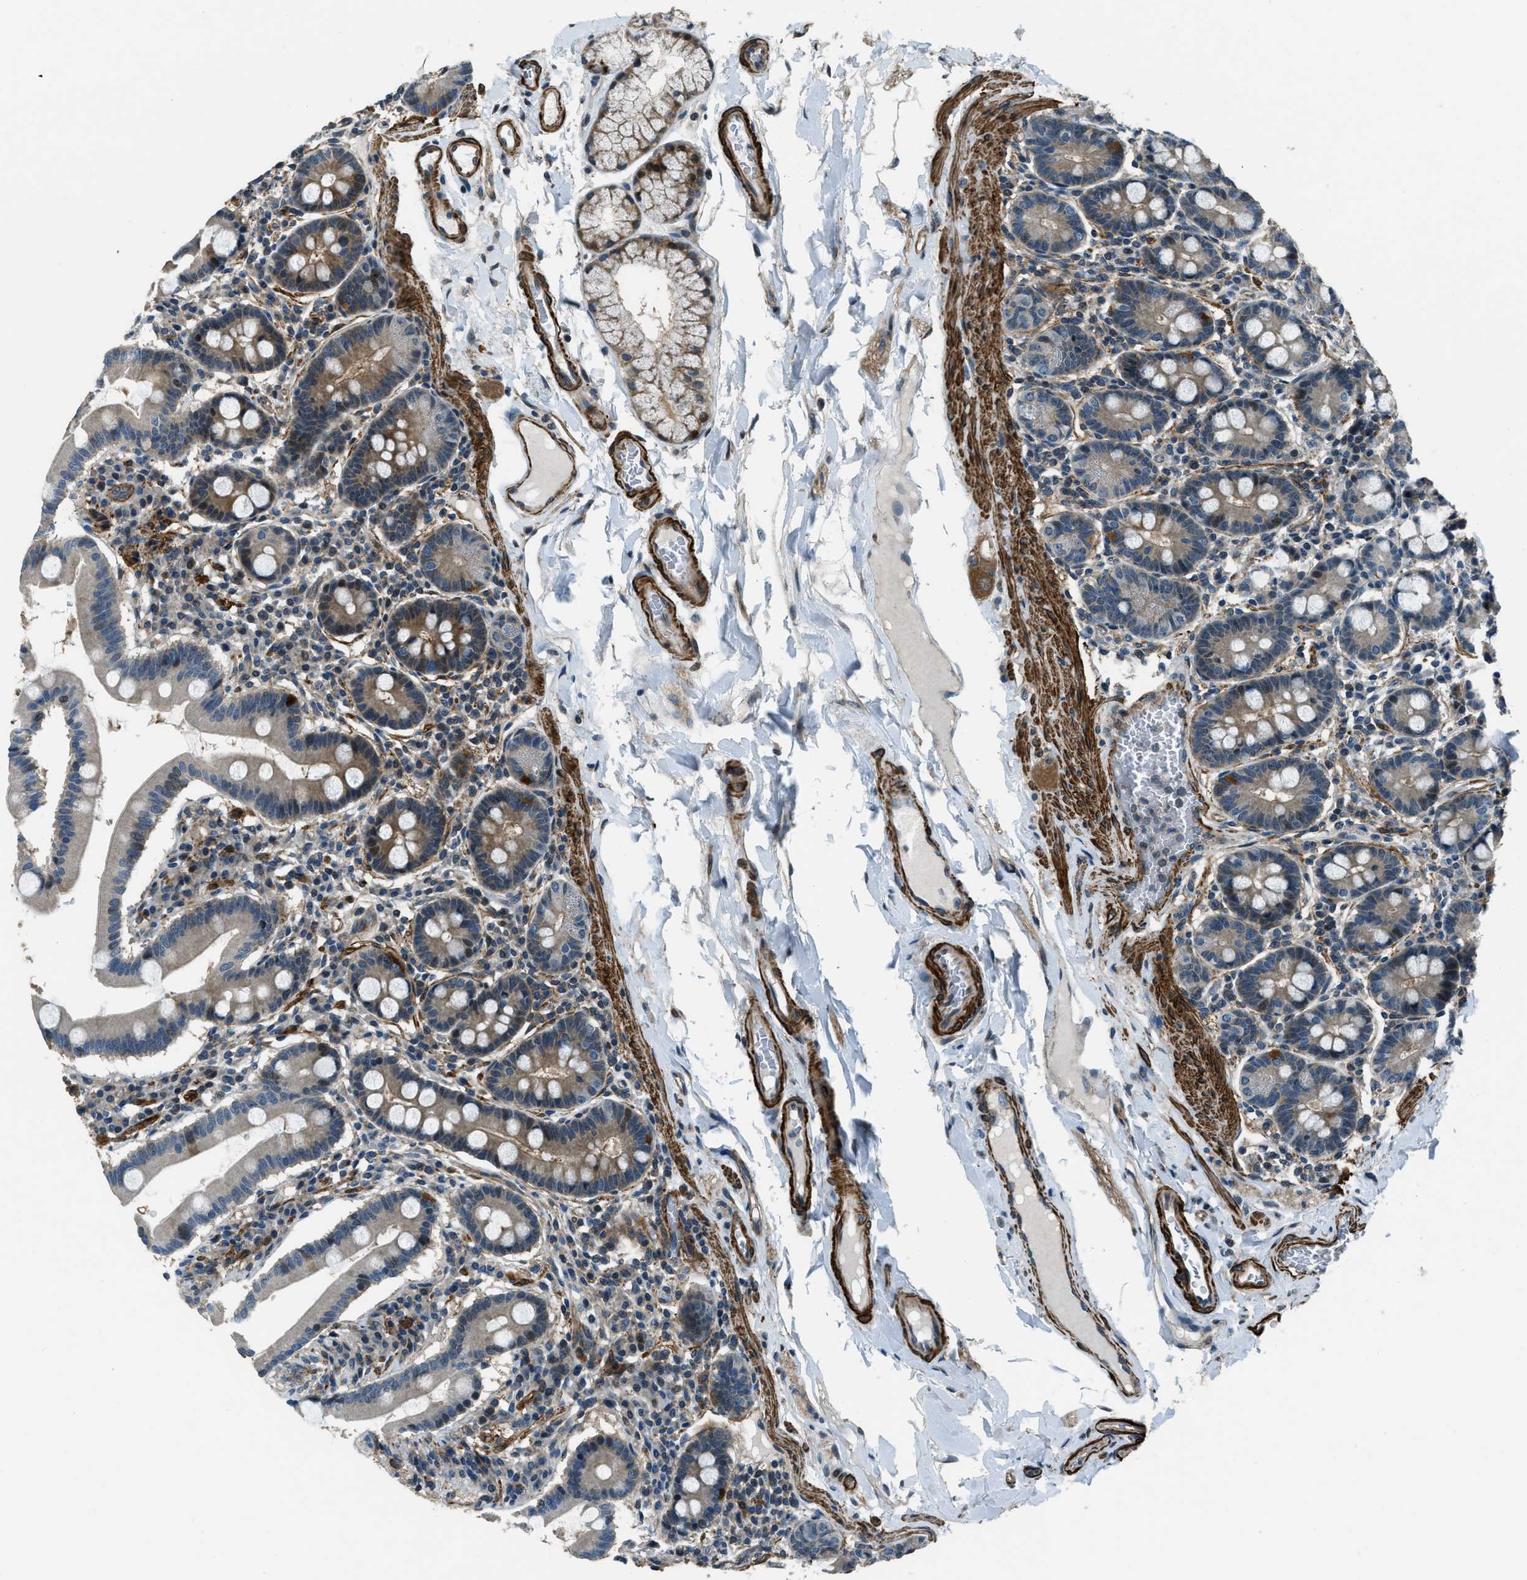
{"staining": {"intensity": "moderate", "quantity": "25%-75%", "location": "cytoplasmic/membranous"}, "tissue": "duodenum", "cell_type": "Glandular cells", "image_type": "normal", "snomed": [{"axis": "morphology", "description": "Normal tissue, NOS"}, {"axis": "topography", "description": "Duodenum"}], "caption": "Immunohistochemistry (IHC) histopathology image of normal human duodenum stained for a protein (brown), which demonstrates medium levels of moderate cytoplasmic/membranous positivity in about 25%-75% of glandular cells.", "gene": "NUDCD3", "patient": {"sex": "male", "age": 50}}